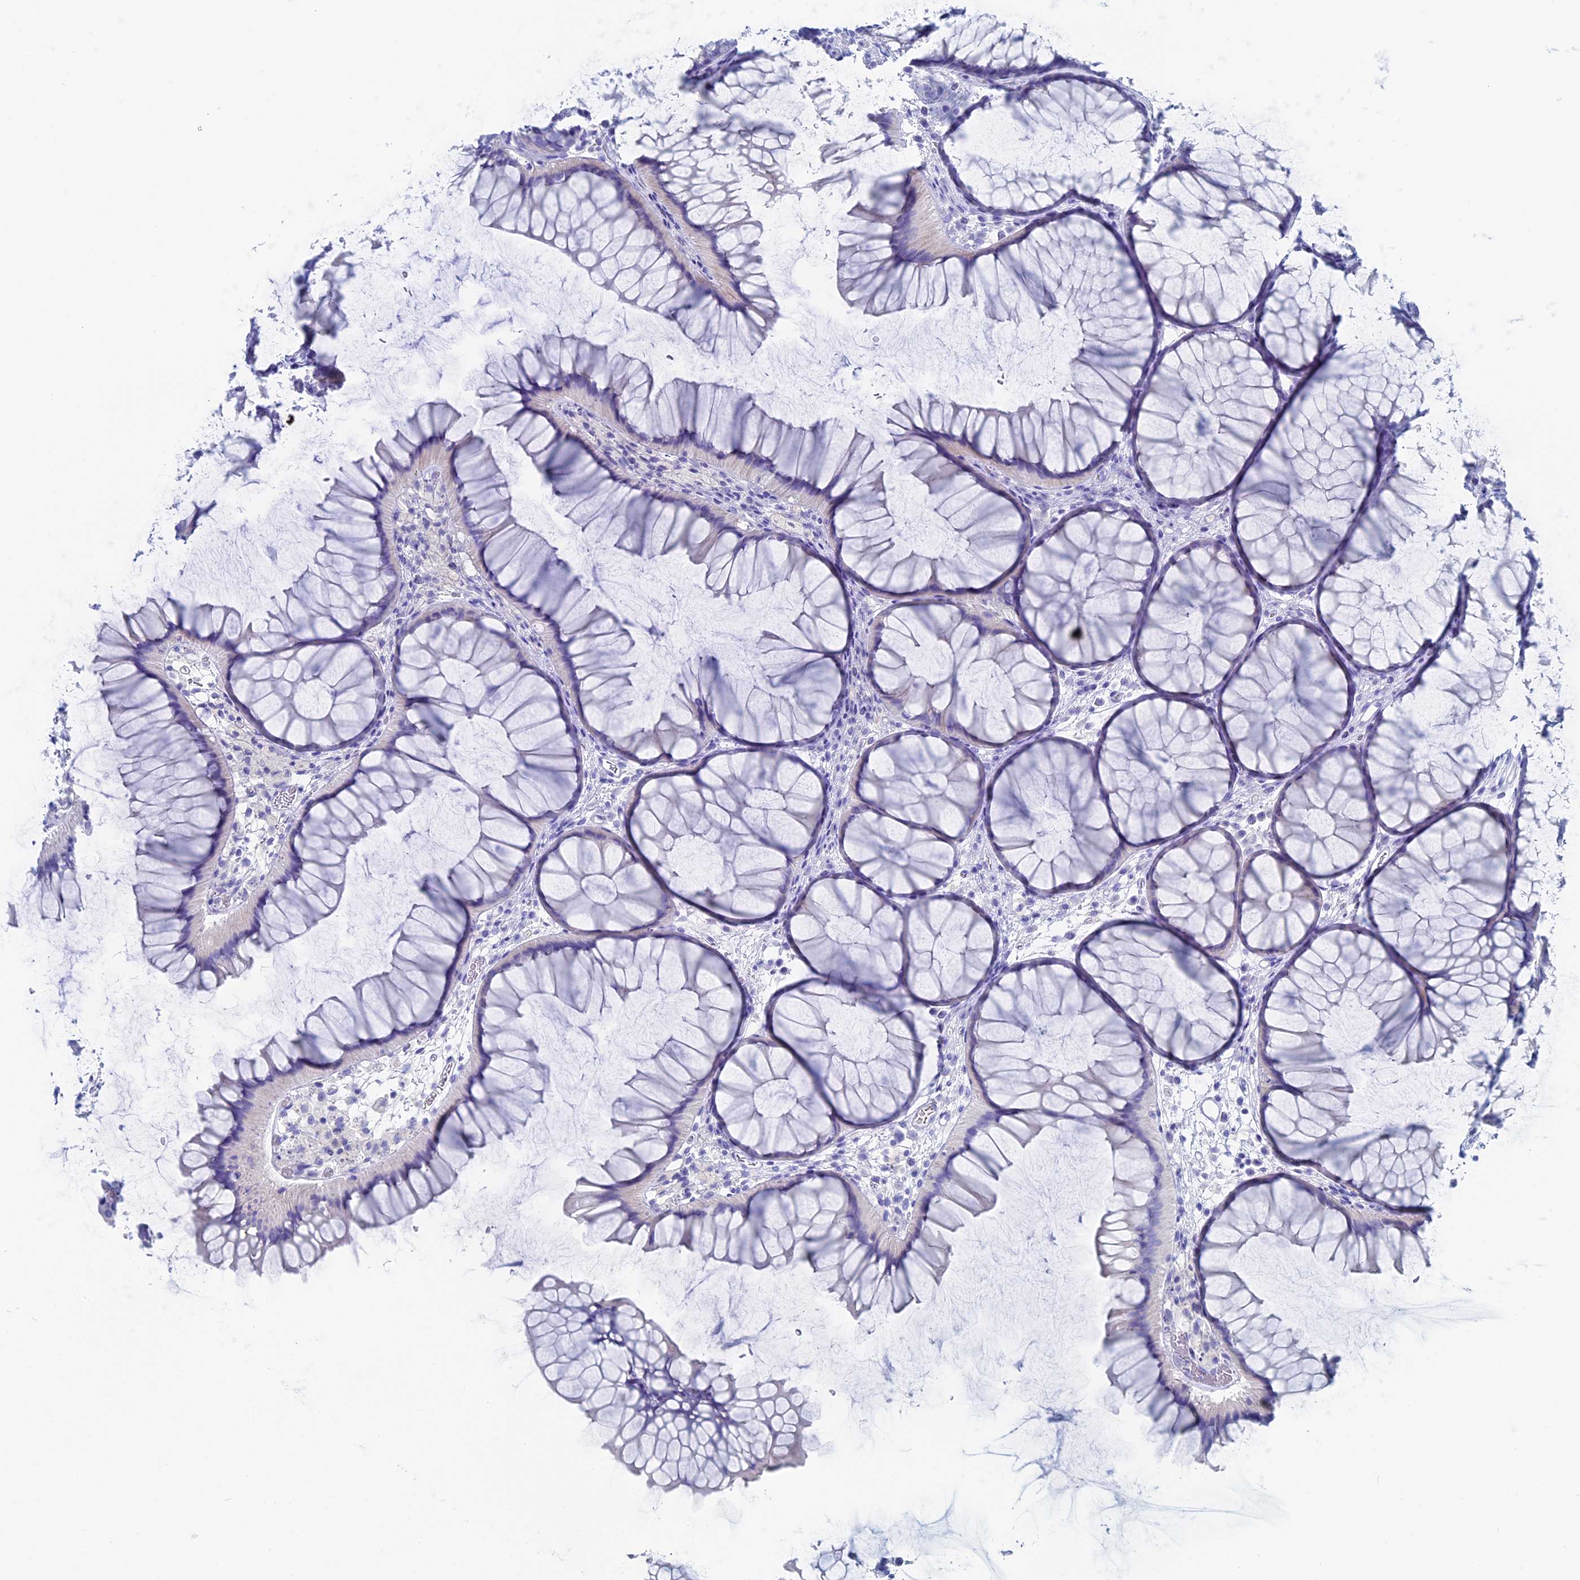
{"staining": {"intensity": "weak", "quantity": "25%-75%", "location": "cytoplasmic/membranous"}, "tissue": "colon", "cell_type": "Endothelial cells", "image_type": "normal", "snomed": [{"axis": "morphology", "description": "Normal tissue, NOS"}, {"axis": "topography", "description": "Colon"}], "caption": "This histopathology image shows immunohistochemistry staining of normal colon, with low weak cytoplasmic/membranous staining in about 25%-75% of endothelial cells.", "gene": "UNC119", "patient": {"sex": "female", "age": 82}}